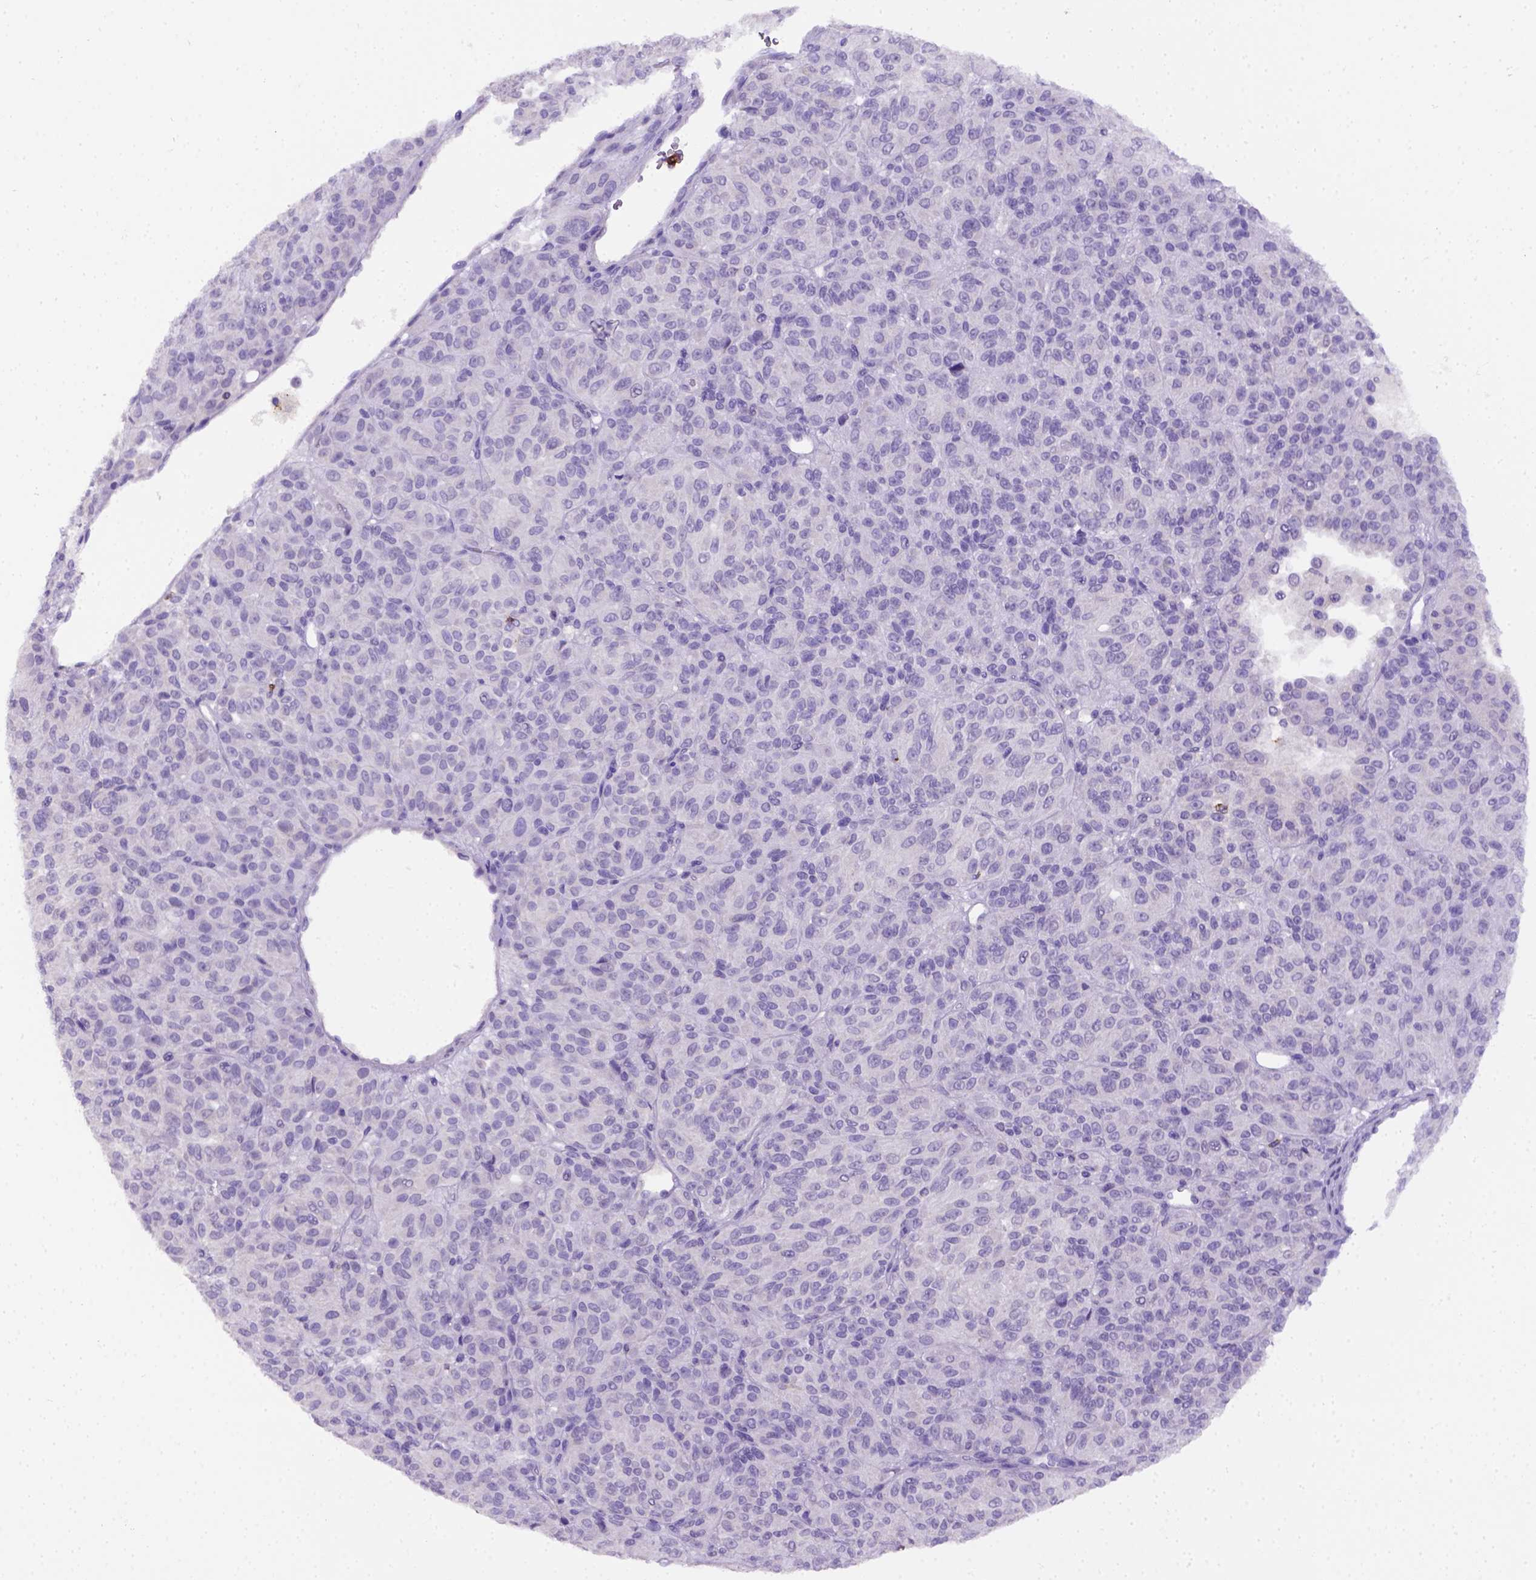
{"staining": {"intensity": "negative", "quantity": "none", "location": "none"}, "tissue": "melanoma", "cell_type": "Tumor cells", "image_type": "cancer", "snomed": [{"axis": "morphology", "description": "Malignant melanoma, Metastatic site"}, {"axis": "topography", "description": "Brain"}], "caption": "Tumor cells show no significant protein staining in melanoma.", "gene": "B3GAT1", "patient": {"sex": "female", "age": 56}}